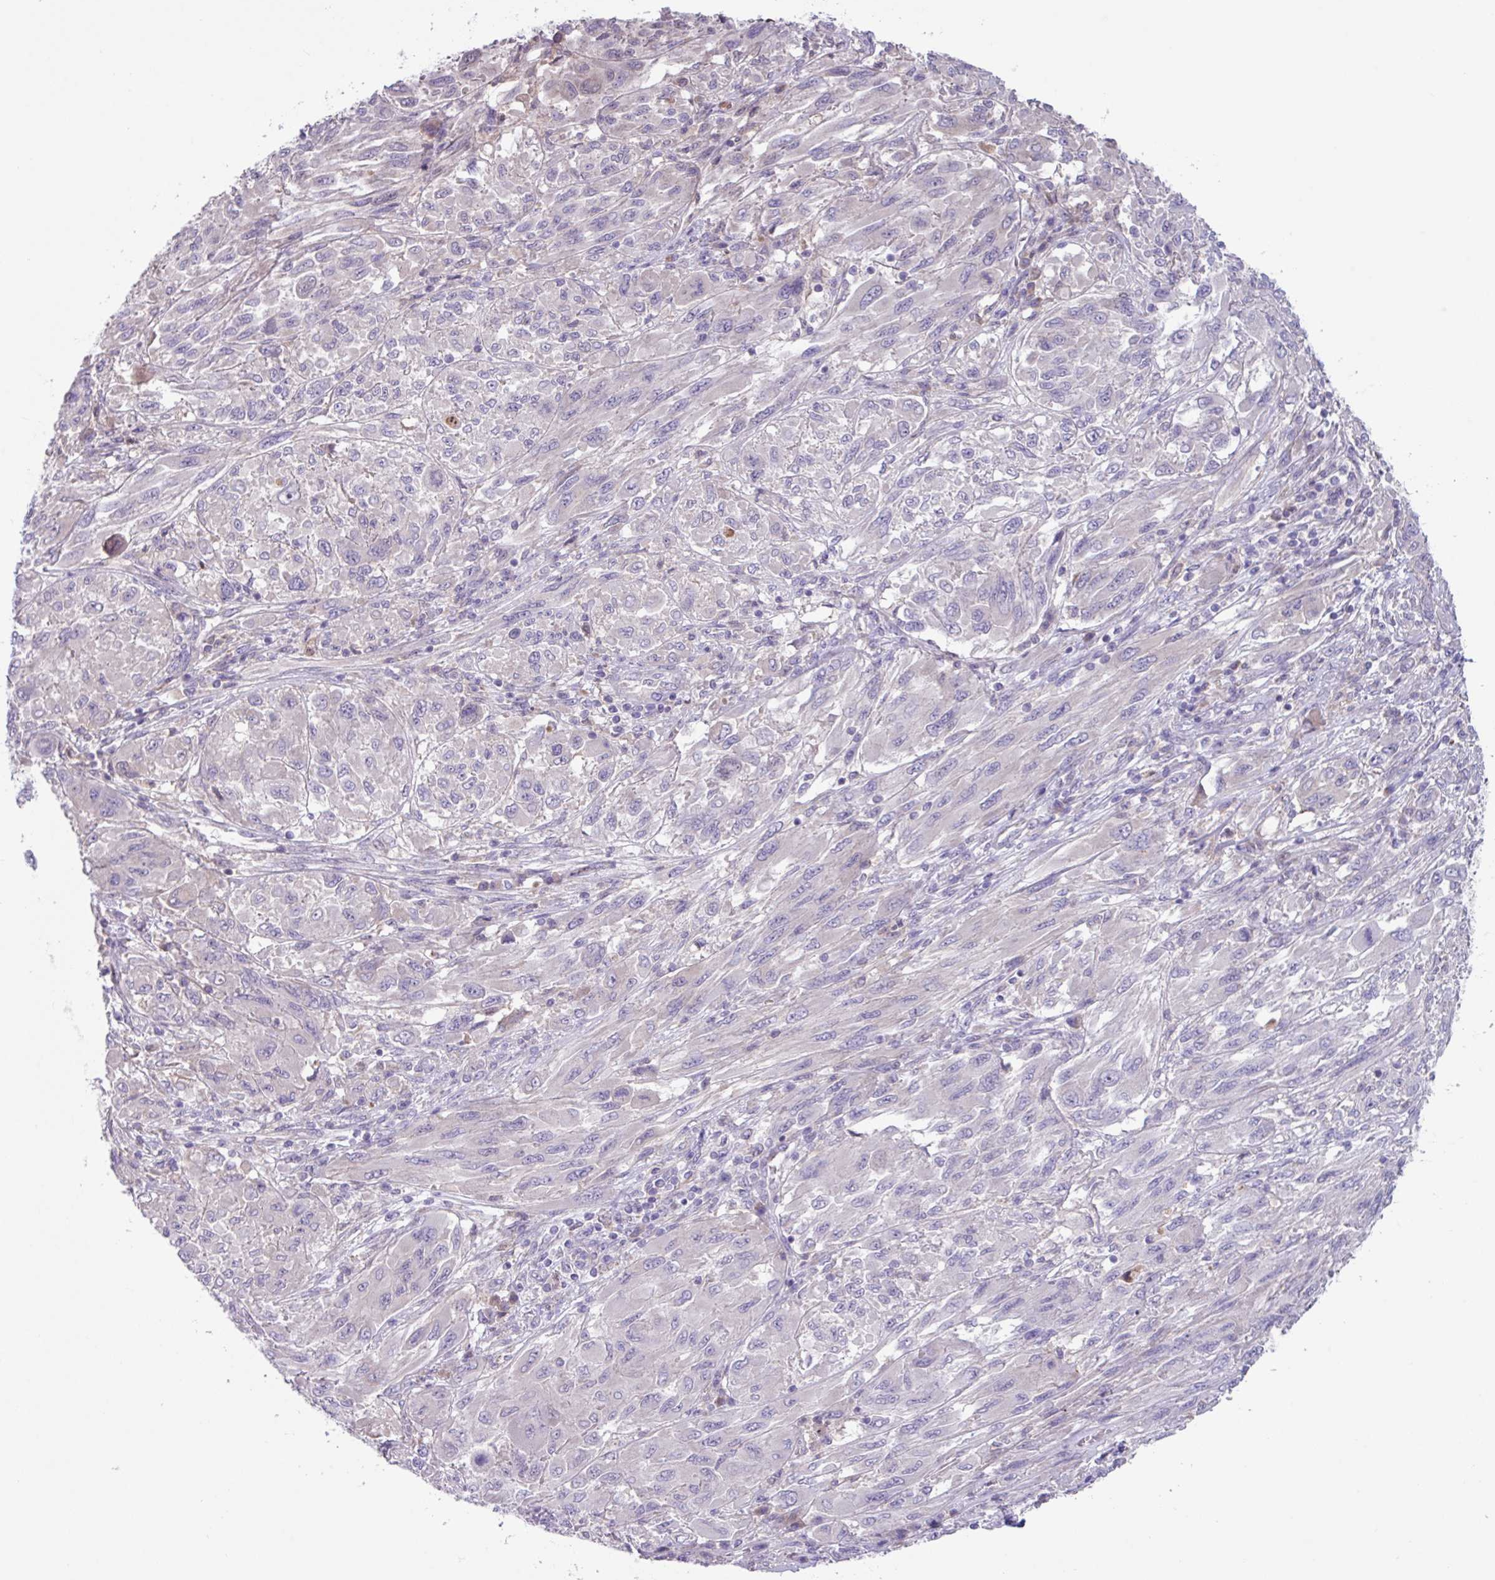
{"staining": {"intensity": "negative", "quantity": "none", "location": "none"}, "tissue": "melanoma", "cell_type": "Tumor cells", "image_type": "cancer", "snomed": [{"axis": "morphology", "description": "Malignant melanoma, NOS"}, {"axis": "topography", "description": "Skin"}], "caption": "IHC of melanoma exhibits no staining in tumor cells.", "gene": "IQCJ", "patient": {"sex": "female", "age": 91}}